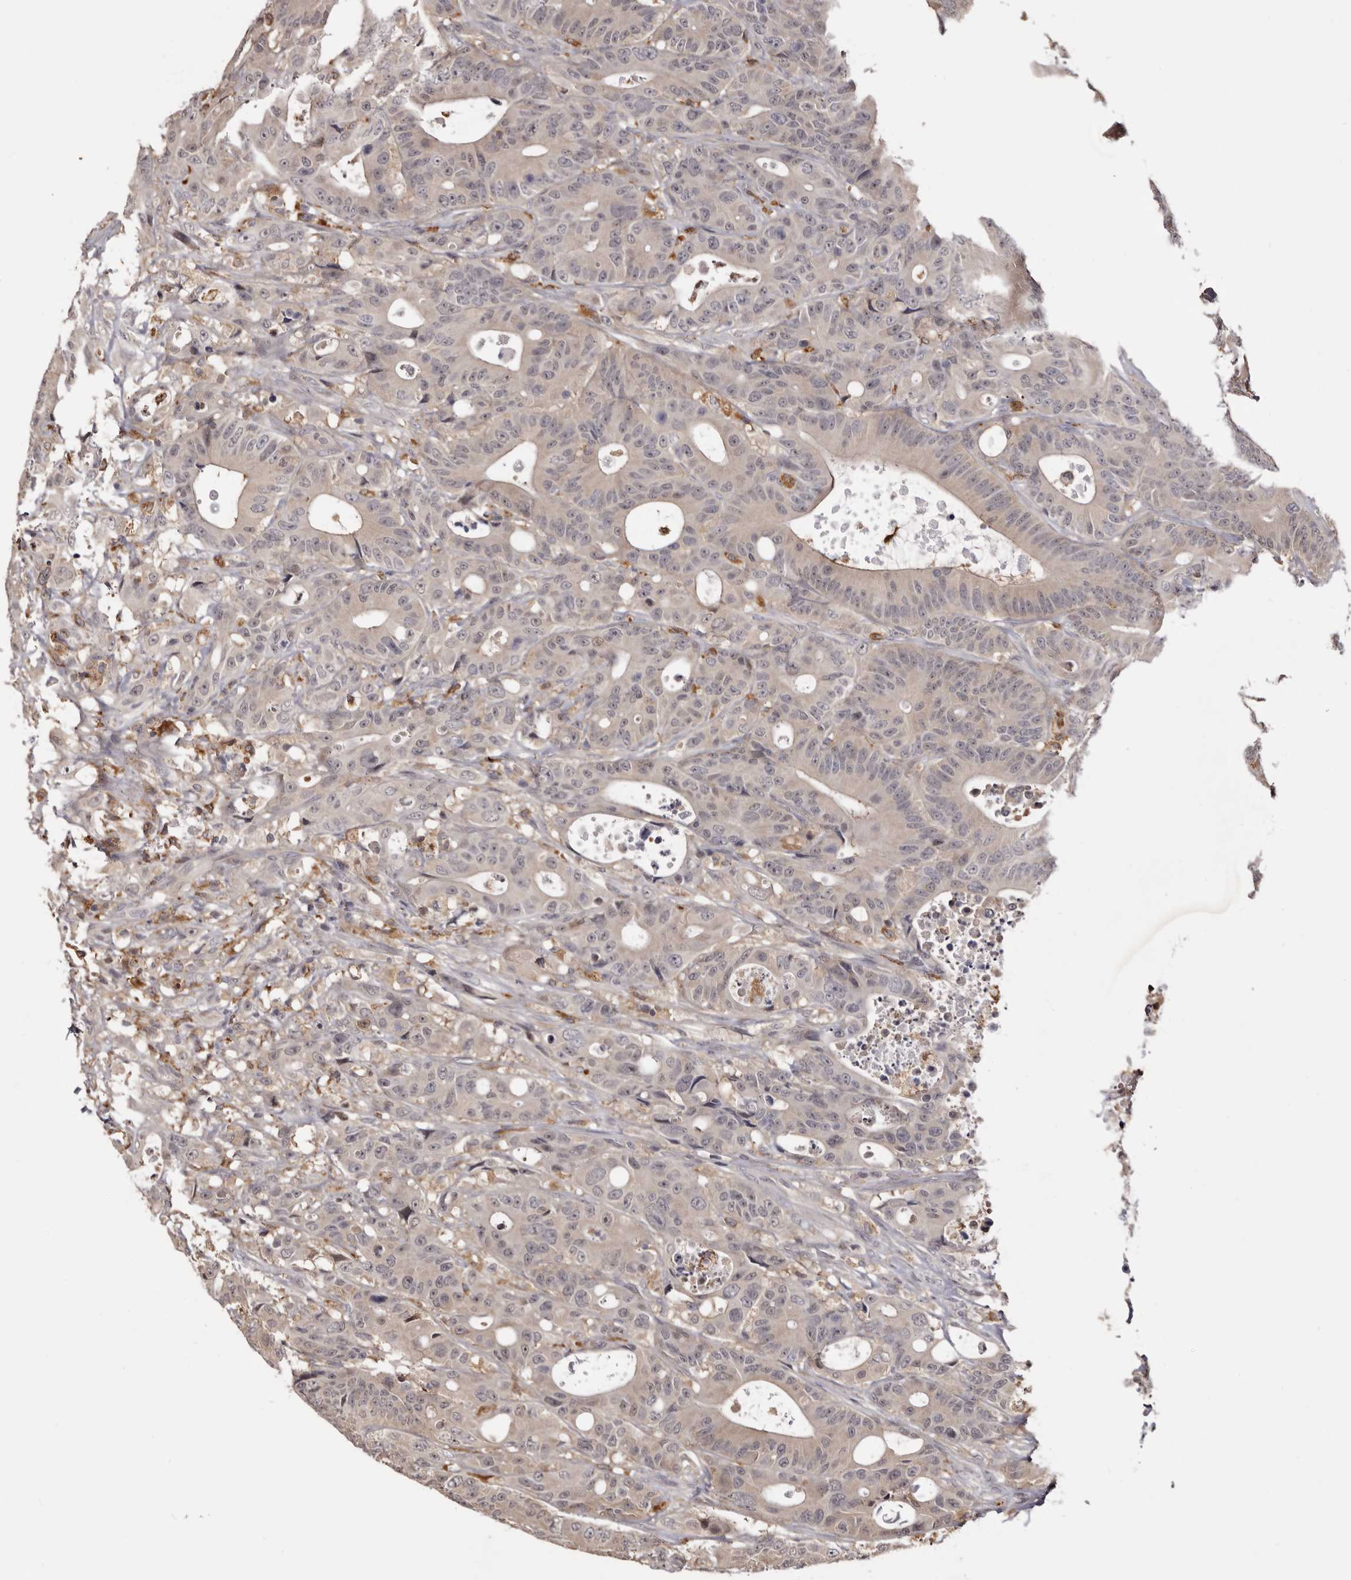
{"staining": {"intensity": "weak", "quantity": "25%-75%", "location": "cytoplasmic/membranous"}, "tissue": "colorectal cancer", "cell_type": "Tumor cells", "image_type": "cancer", "snomed": [{"axis": "morphology", "description": "Adenocarcinoma, NOS"}, {"axis": "topography", "description": "Colon"}], "caption": "A low amount of weak cytoplasmic/membranous positivity is identified in approximately 25%-75% of tumor cells in adenocarcinoma (colorectal) tissue.", "gene": "TNNI1", "patient": {"sex": "male", "age": 83}}